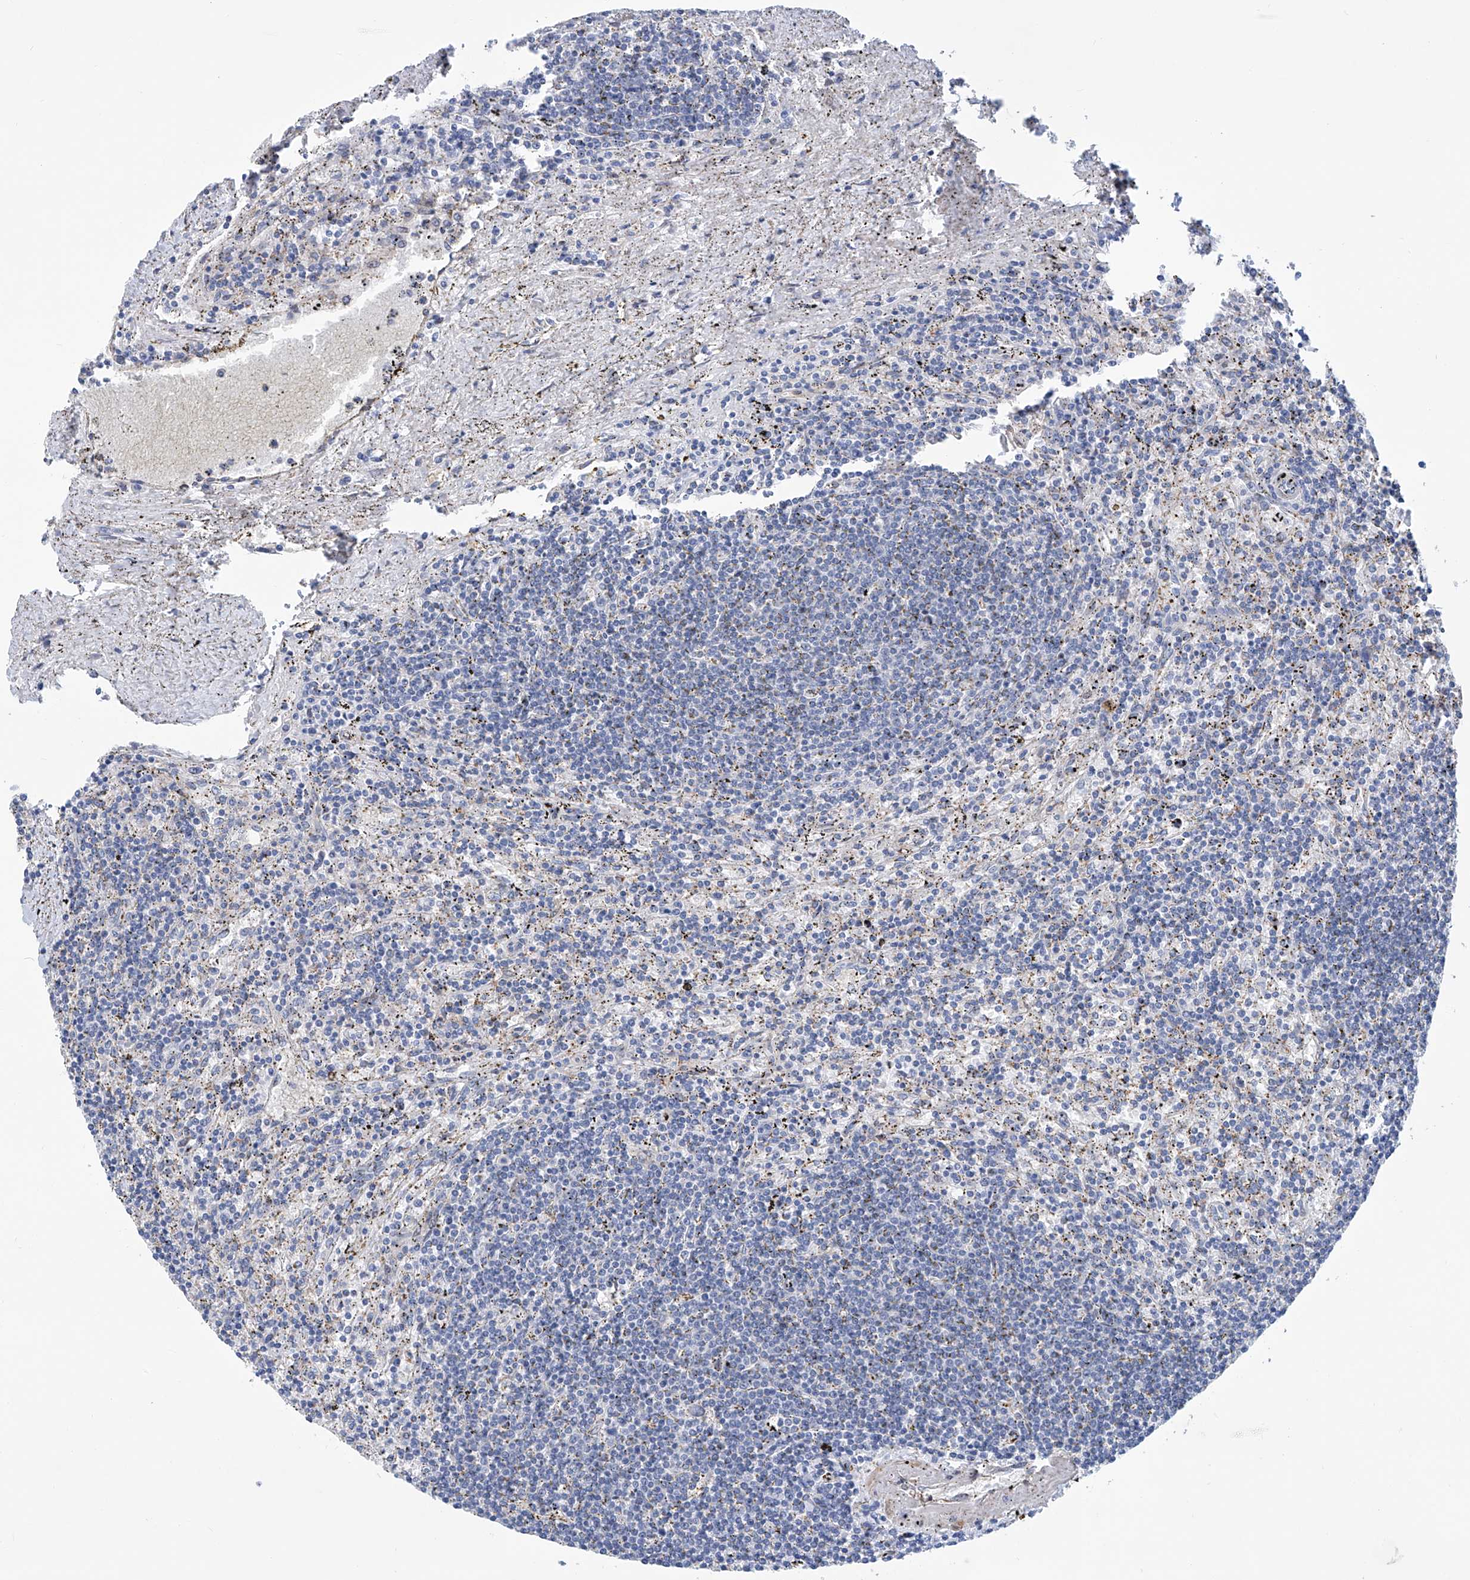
{"staining": {"intensity": "negative", "quantity": "none", "location": "none"}, "tissue": "lymphoma", "cell_type": "Tumor cells", "image_type": "cancer", "snomed": [{"axis": "morphology", "description": "Malignant lymphoma, non-Hodgkin's type, Low grade"}, {"axis": "topography", "description": "Spleen"}], "caption": "IHC micrograph of neoplastic tissue: human lymphoma stained with DAB (3,3'-diaminobenzidine) reveals no significant protein expression in tumor cells. Brightfield microscopy of IHC stained with DAB (3,3'-diaminobenzidine) (brown) and hematoxylin (blue), captured at high magnification.", "gene": "TNN", "patient": {"sex": "male", "age": 76}}